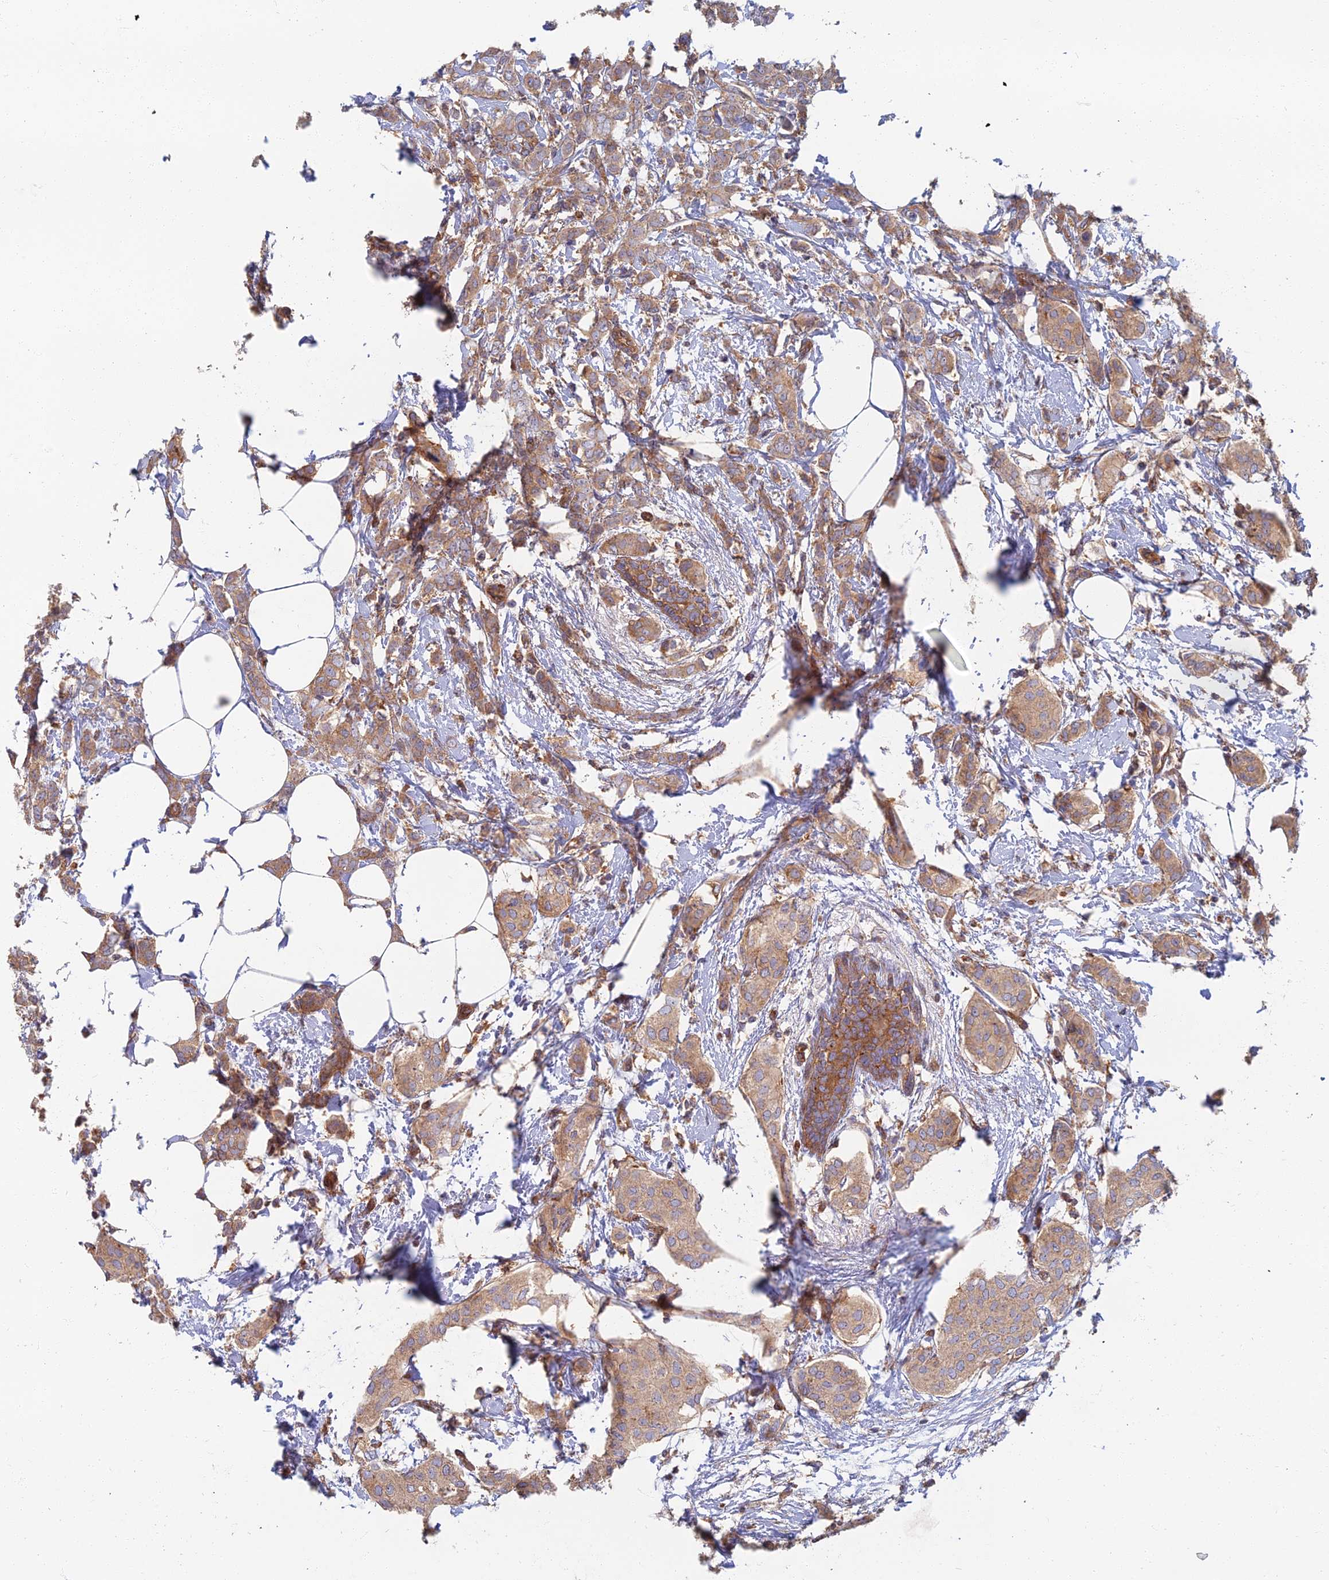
{"staining": {"intensity": "moderate", "quantity": ">75%", "location": "cytoplasmic/membranous"}, "tissue": "breast cancer", "cell_type": "Tumor cells", "image_type": "cancer", "snomed": [{"axis": "morphology", "description": "Duct carcinoma"}, {"axis": "topography", "description": "Breast"}], "caption": "Protein expression analysis of human intraductal carcinoma (breast) reveals moderate cytoplasmic/membranous expression in approximately >75% of tumor cells.", "gene": "RBSN", "patient": {"sex": "female", "age": 72}}